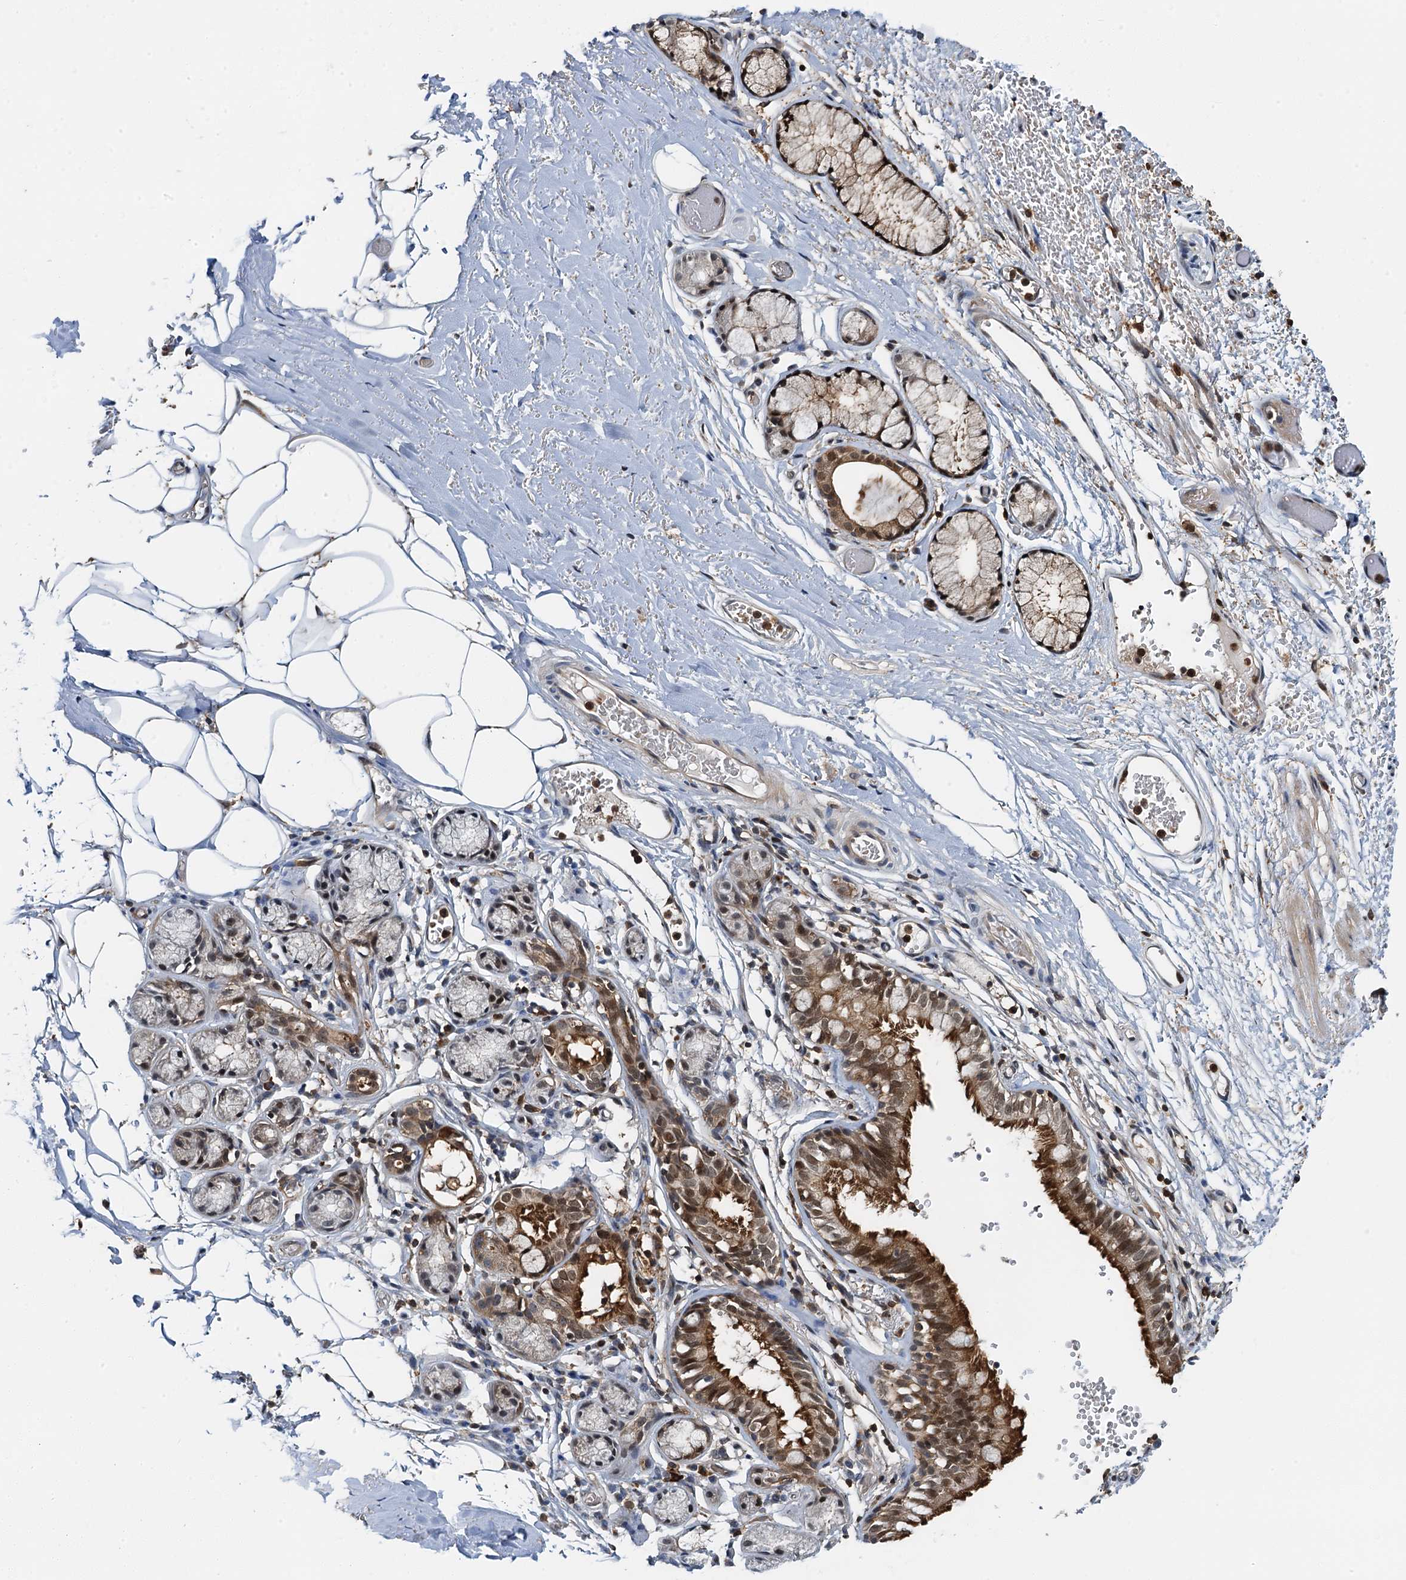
{"staining": {"intensity": "strong", "quantity": "25%-75%", "location": "cytoplasmic/membranous,nuclear"}, "tissue": "bronchus", "cell_type": "Respiratory epithelial cells", "image_type": "normal", "snomed": [{"axis": "morphology", "description": "Normal tissue, NOS"}, {"axis": "topography", "description": "Bronchus"}, {"axis": "topography", "description": "Lung"}], "caption": "IHC image of unremarkable bronchus stained for a protein (brown), which displays high levels of strong cytoplasmic/membranous,nuclear positivity in approximately 25%-75% of respiratory epithelial cells.", "gene": "ZNF609", "patient": {"sex": "male", "age": 56}}